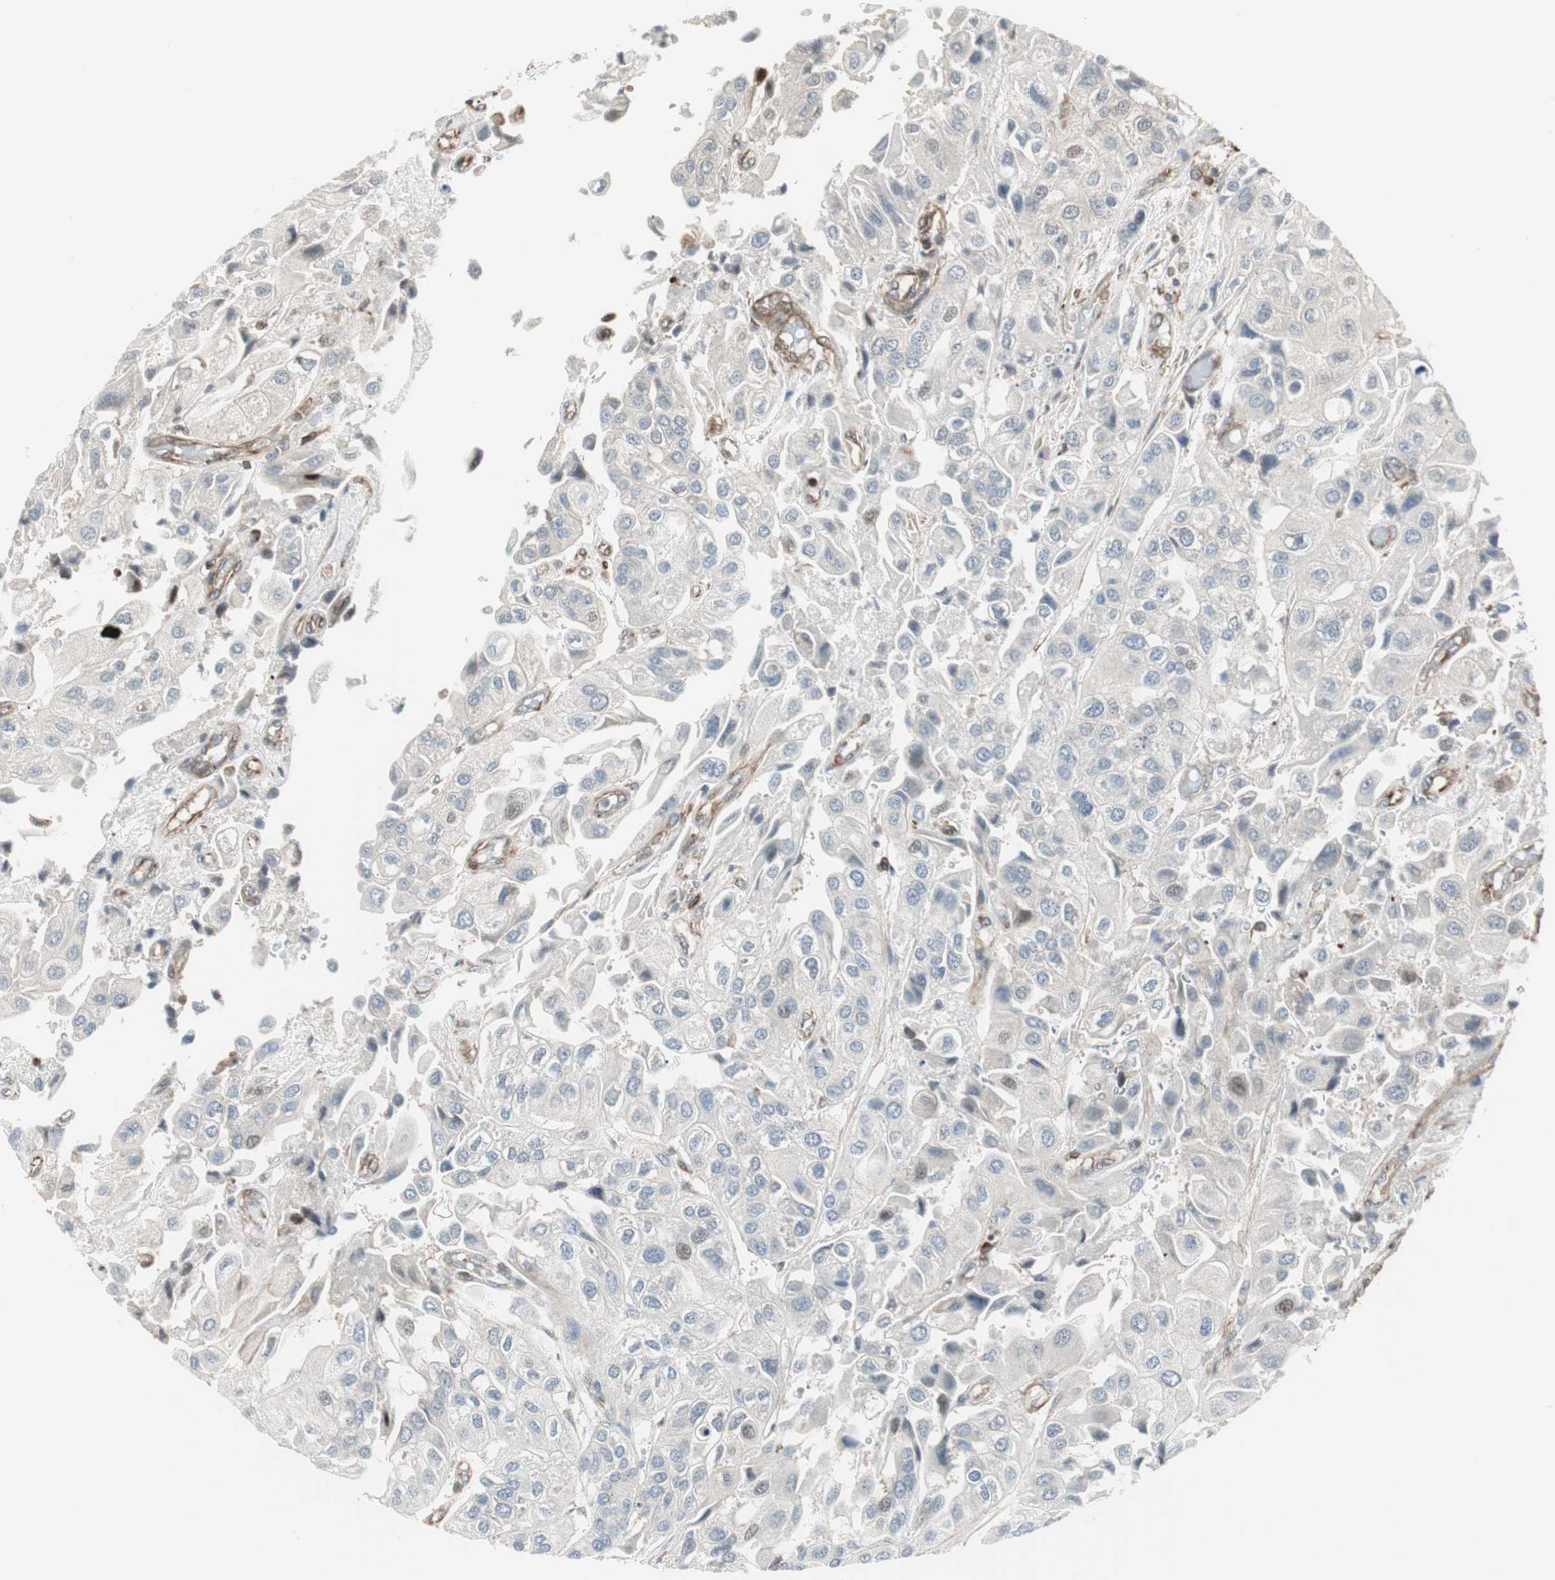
{"staining": {"intensity": "weak", "quantity": ">75%", "location": "cytoplasmic/membranous"}, "tissue": "urothelial cancer", "cell_type": "Tumor cells", "image_type": "cancer", "snomed": [{"axis": "morphology", "description": "Urothelial carcinoma, High grade"}, {"axis": "topography", "description": "Urinary bladder"}], "caption": "Brown immunohistochemical staining in human urothelial cancer exhibits weak cytoplasmic/membranous positivity in approximately >75% of tumor cells. Immunohistochemistry stains the protein of interest in brown and the nuclei are stained blue.", "gene": "MAD2L2", "patient": {"sex": "female", "age": 64}}